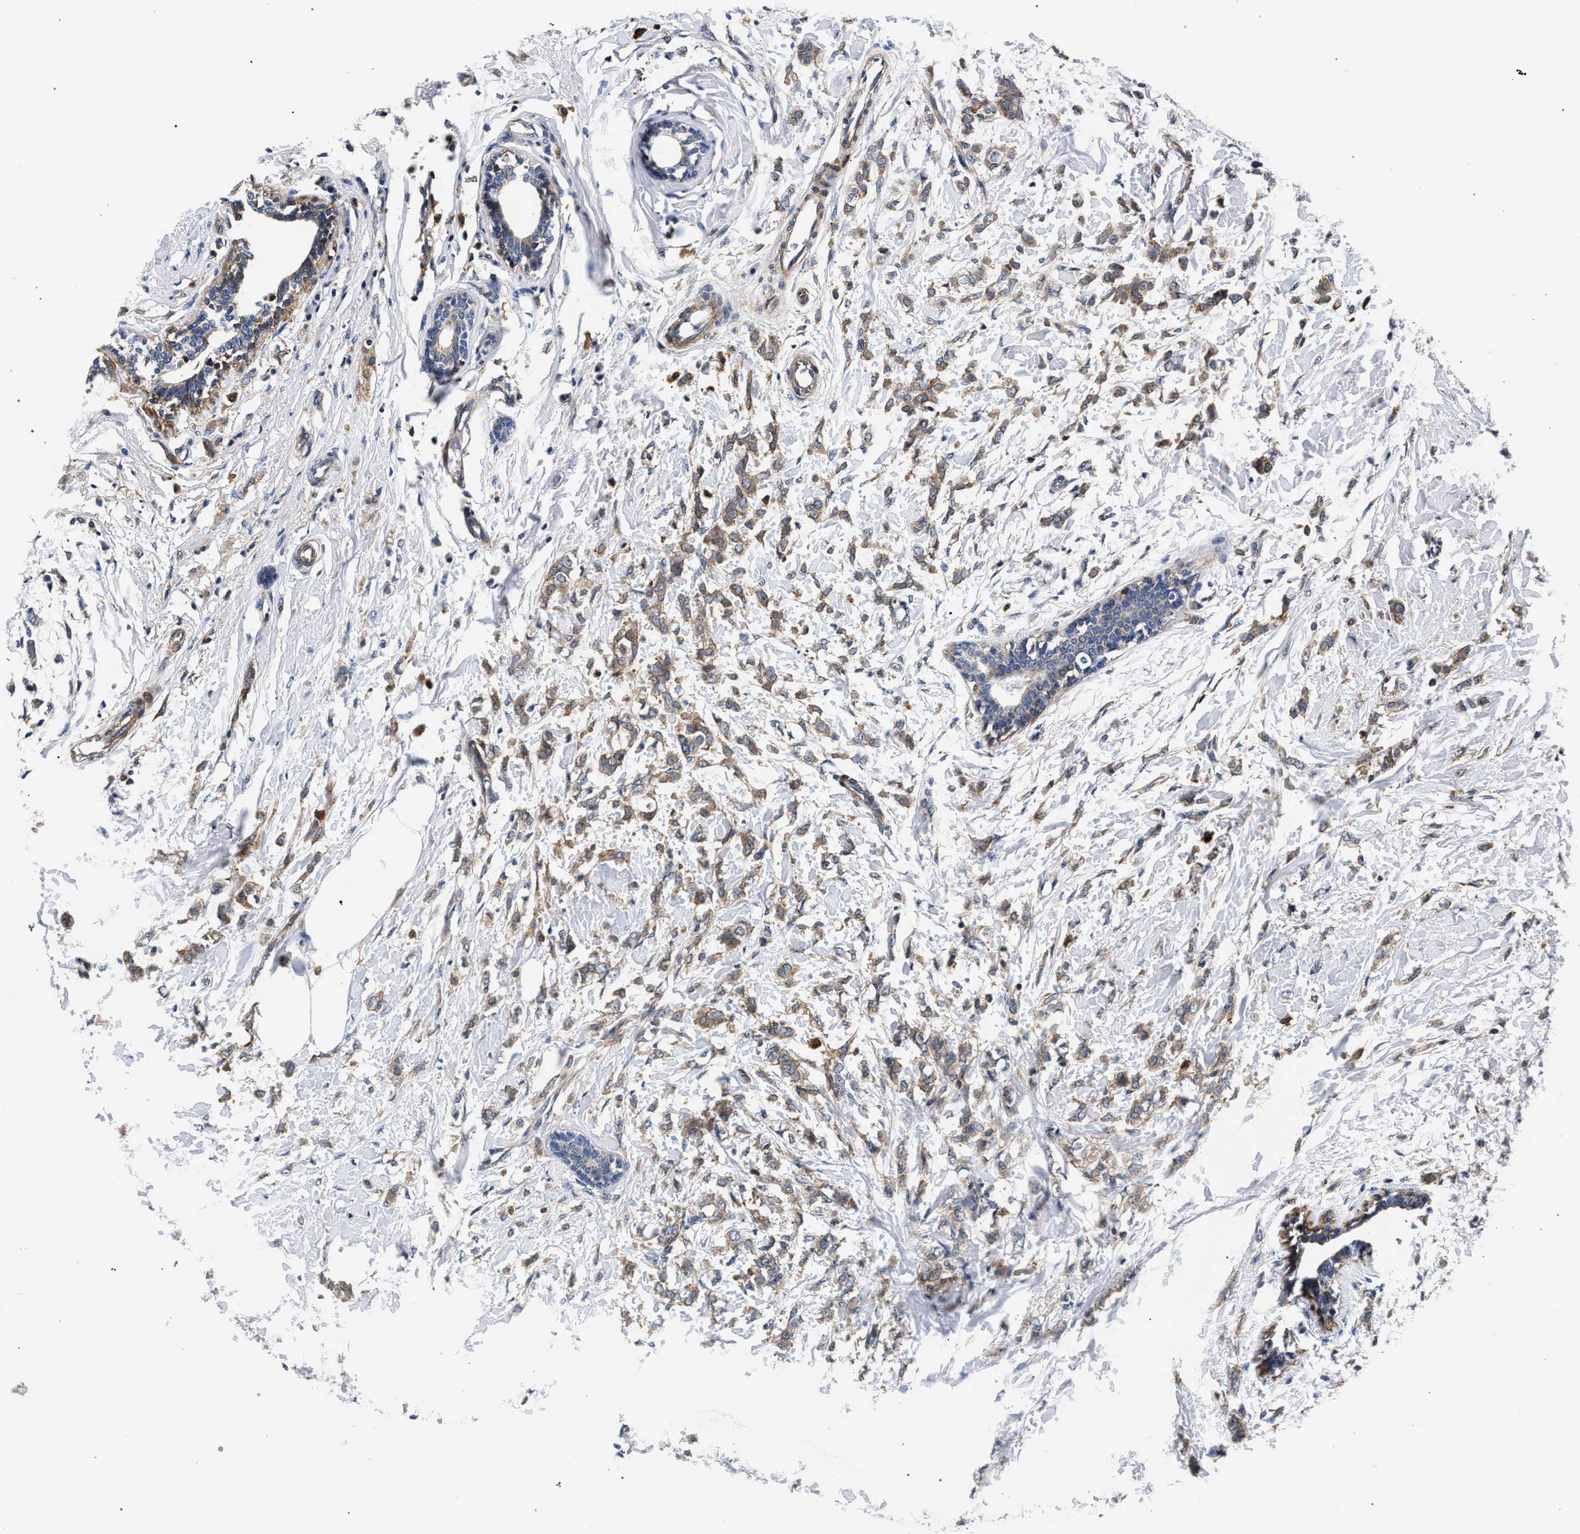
{"staining": {"intensity": "moderate", "quantity": ">75%", "location": "cytoplasmic/membranous"}, "tissue": "breast cancer", "cell_type": "Tumor cells", "image_type": "cancer", "snomed": [{"axis": "morphology", "description": "Lobular carcinoma, in situ"}, {"axis": "morphology", "description": "Lobular carcinoma"}, {"axis": "topography", "description": "Breast"}], "caption": "IHC image of neoplastic tissue: human breast cancer stained using immunohistochemistry exhibits medium levels of moderate protein expression localized specifically in the cytoplasmic/membranous of tumor cells, appearing as a cytoplasmic/membranous brown color.", "gene": "LASP1", "patient": {"sex": "female", "age": 41}}